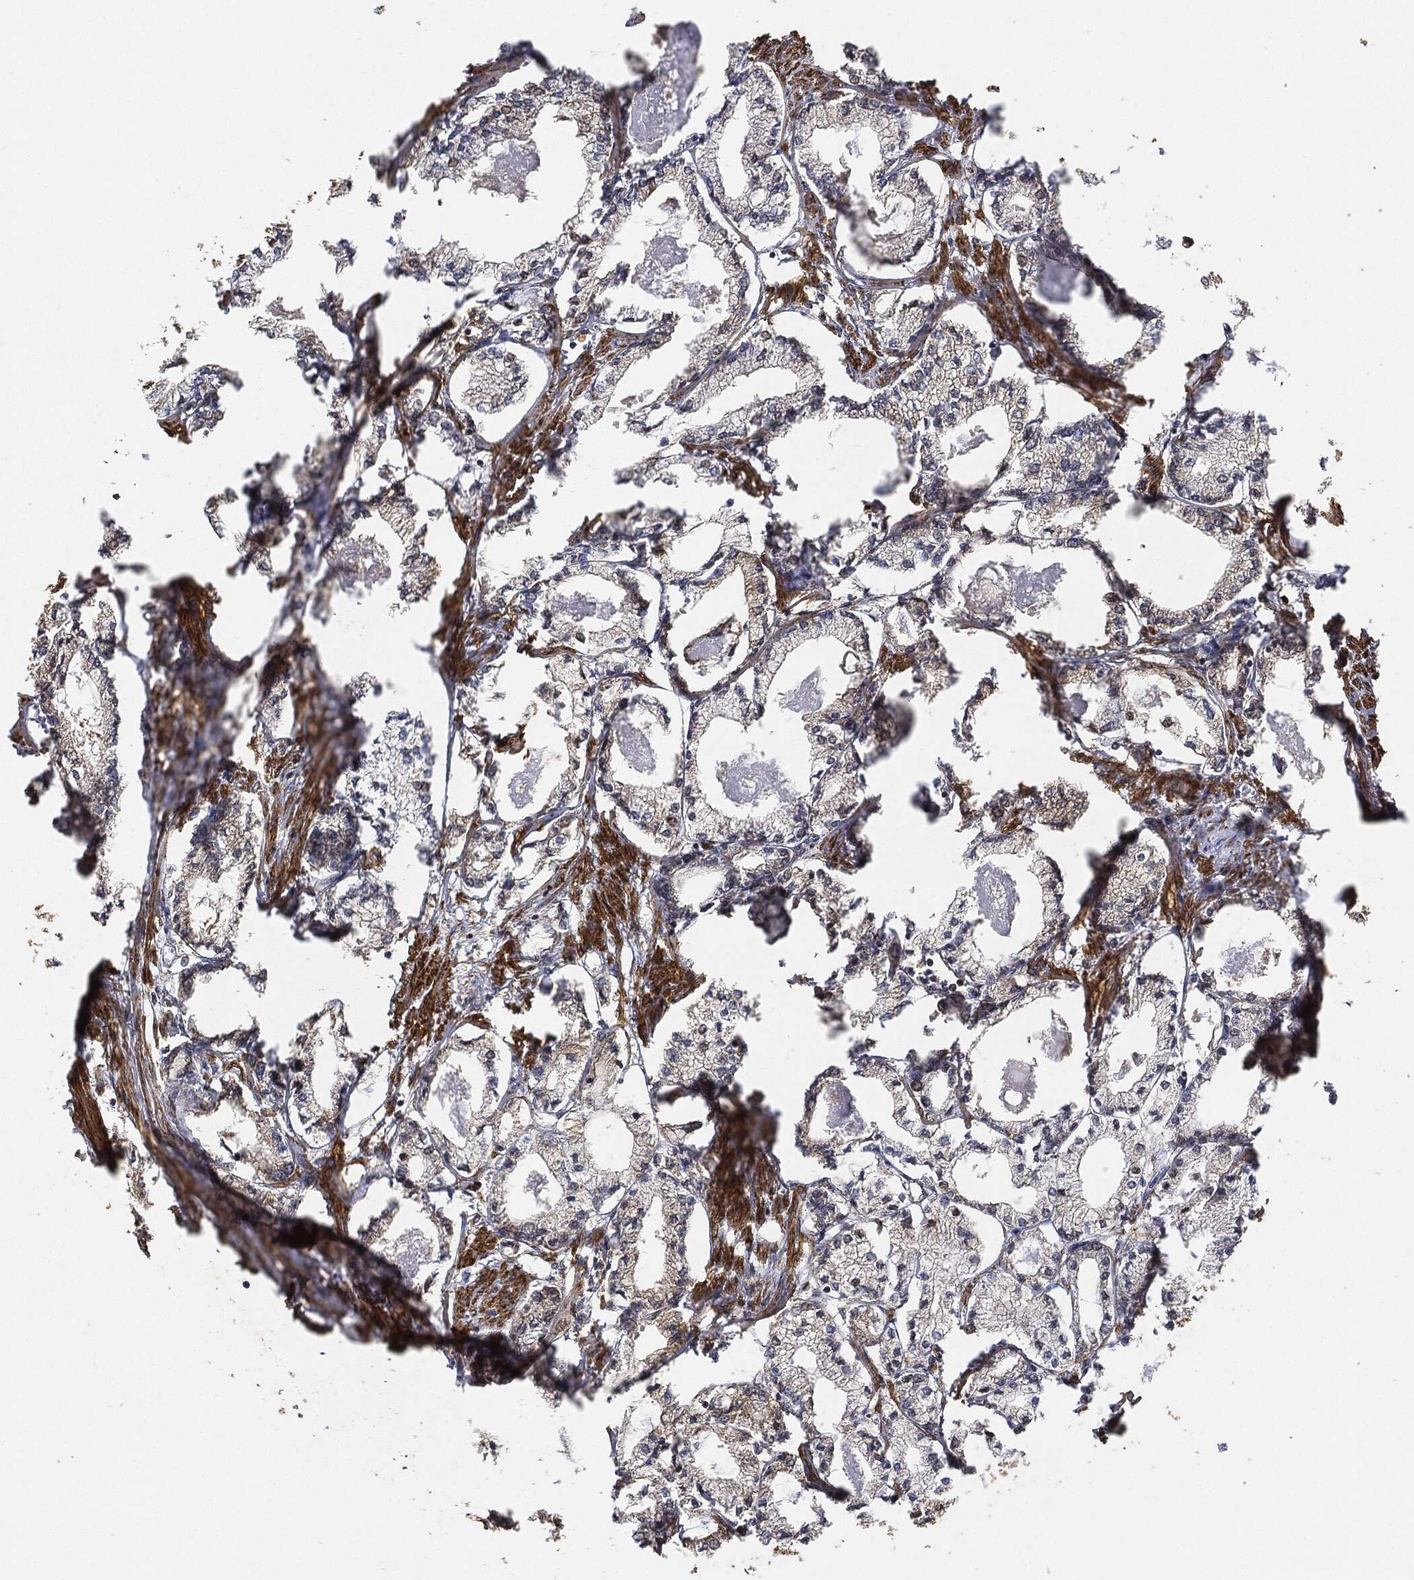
{"staining": {"intensity": "negative", "quantity": "none", "location": "none"}, "tissue": "prostate cancer", "cell_type": "Tumor cells", "image_type": "cancer", "snomed": [{"axis": "morphology", "description": "Adenocarcinoma, NOS"}, {"axis": "topography", "description": "Prostate"}], "caption": "Immunohistochemistry (IHC) histopathology image of neoplastic tissue: human adenocarcinoma (prostate) stained with DAB exhibits no significant protein expression in tumor cells.", "gene": "CEP290", "patient": {"sex": "male", "age": 56}}